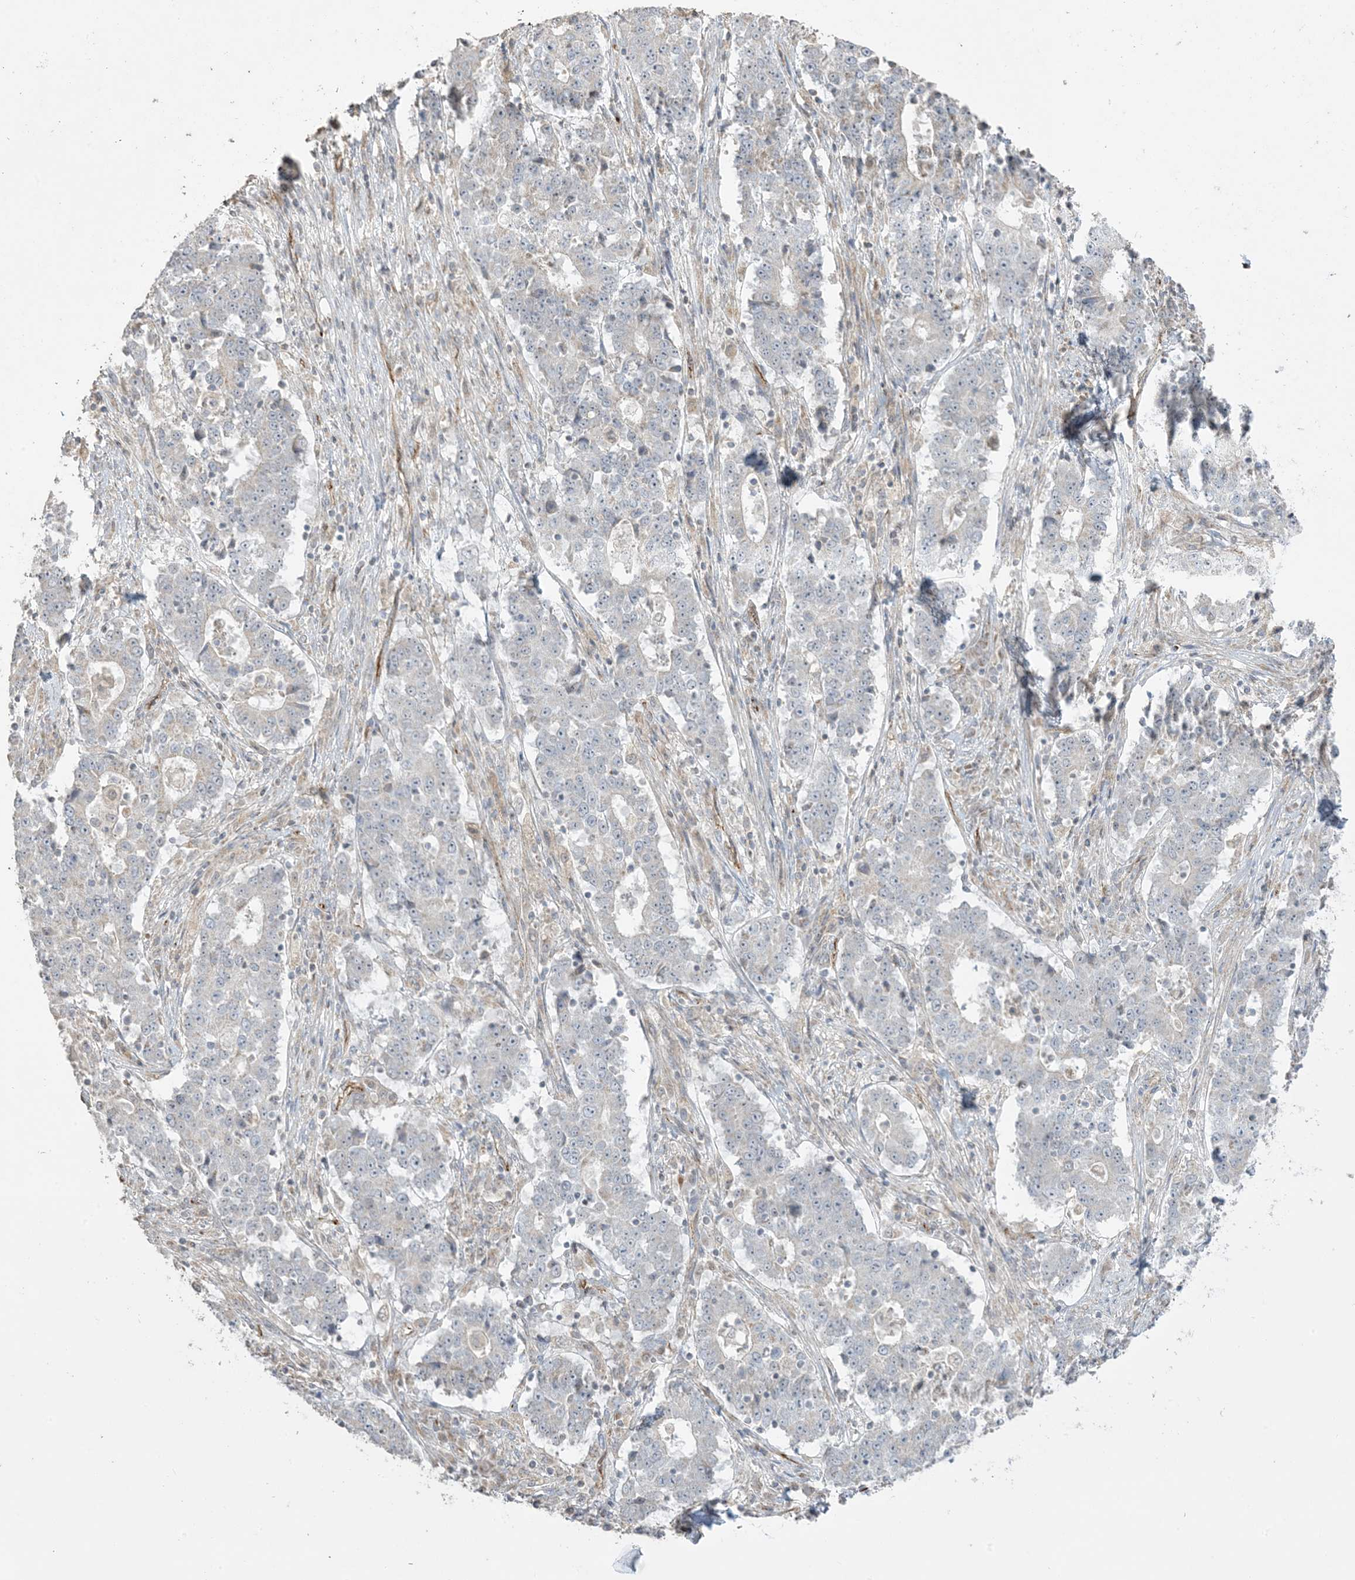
{"staining": {"intensity": "negative", "quantity": "none", "location": "none"}, "tissue": "stomach cancer", "cell_type": "Tumor cells", "image_type": "cancer", "snomed": [{"axis": "morphology", "description": "Adenocarcinoma, NOS"}, {"axis": "topography", "description": "Stomach"}], "caption": "Tumor cells are negative for protein expression in human stomach cancer.", "gene": "AGA", "patient": {"sex": "male", "age": 59}}